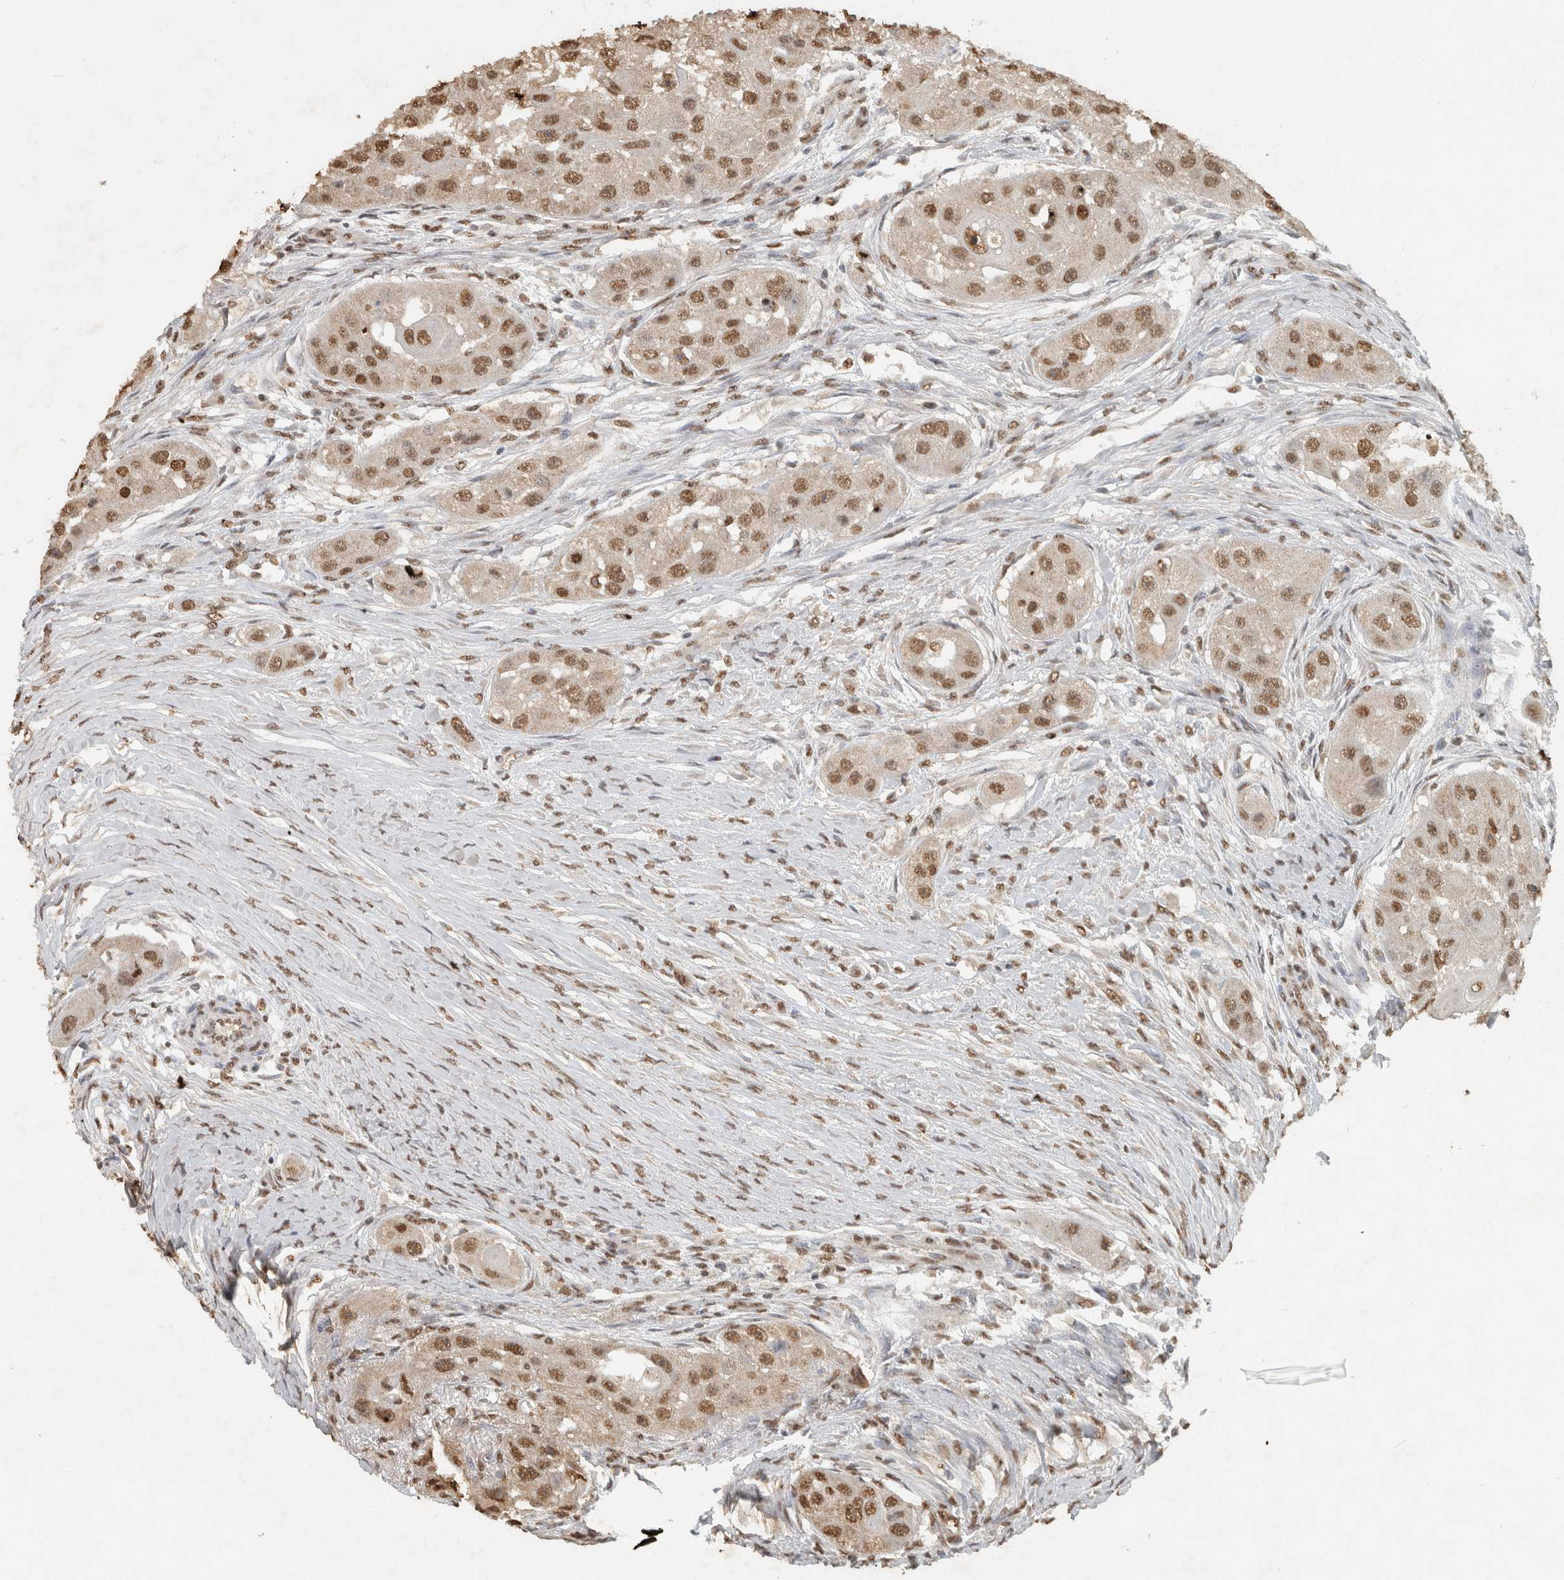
{"staining": {"intensity": "moderate", "quantity": ">75%", "location": "nuclear"}, "tissue": "head and neck cancer", "cell_type": "Tumor cells", "image_type": "cancer", "snomed": [{"axis": "morphology", "description": "Normal tissue, NOS"}, {"axis": "morphology", "description": "Squamous cell carcinoma, NOS"}, {"axis": "topography", "description": "Skeletal muscle"}, {"axis": "topography", "description": "Head-Neck"}], "caption": "Immunohistochemistry histopathology image of head and neck cancer (squamous cell carcinoma) stained for a protein (brown), which reveals medium levels of moderate nuclear expression in approximately >75% of tumor cells.", "gene": "HAND2", "patient": {"sex": "male", "age": 51}}